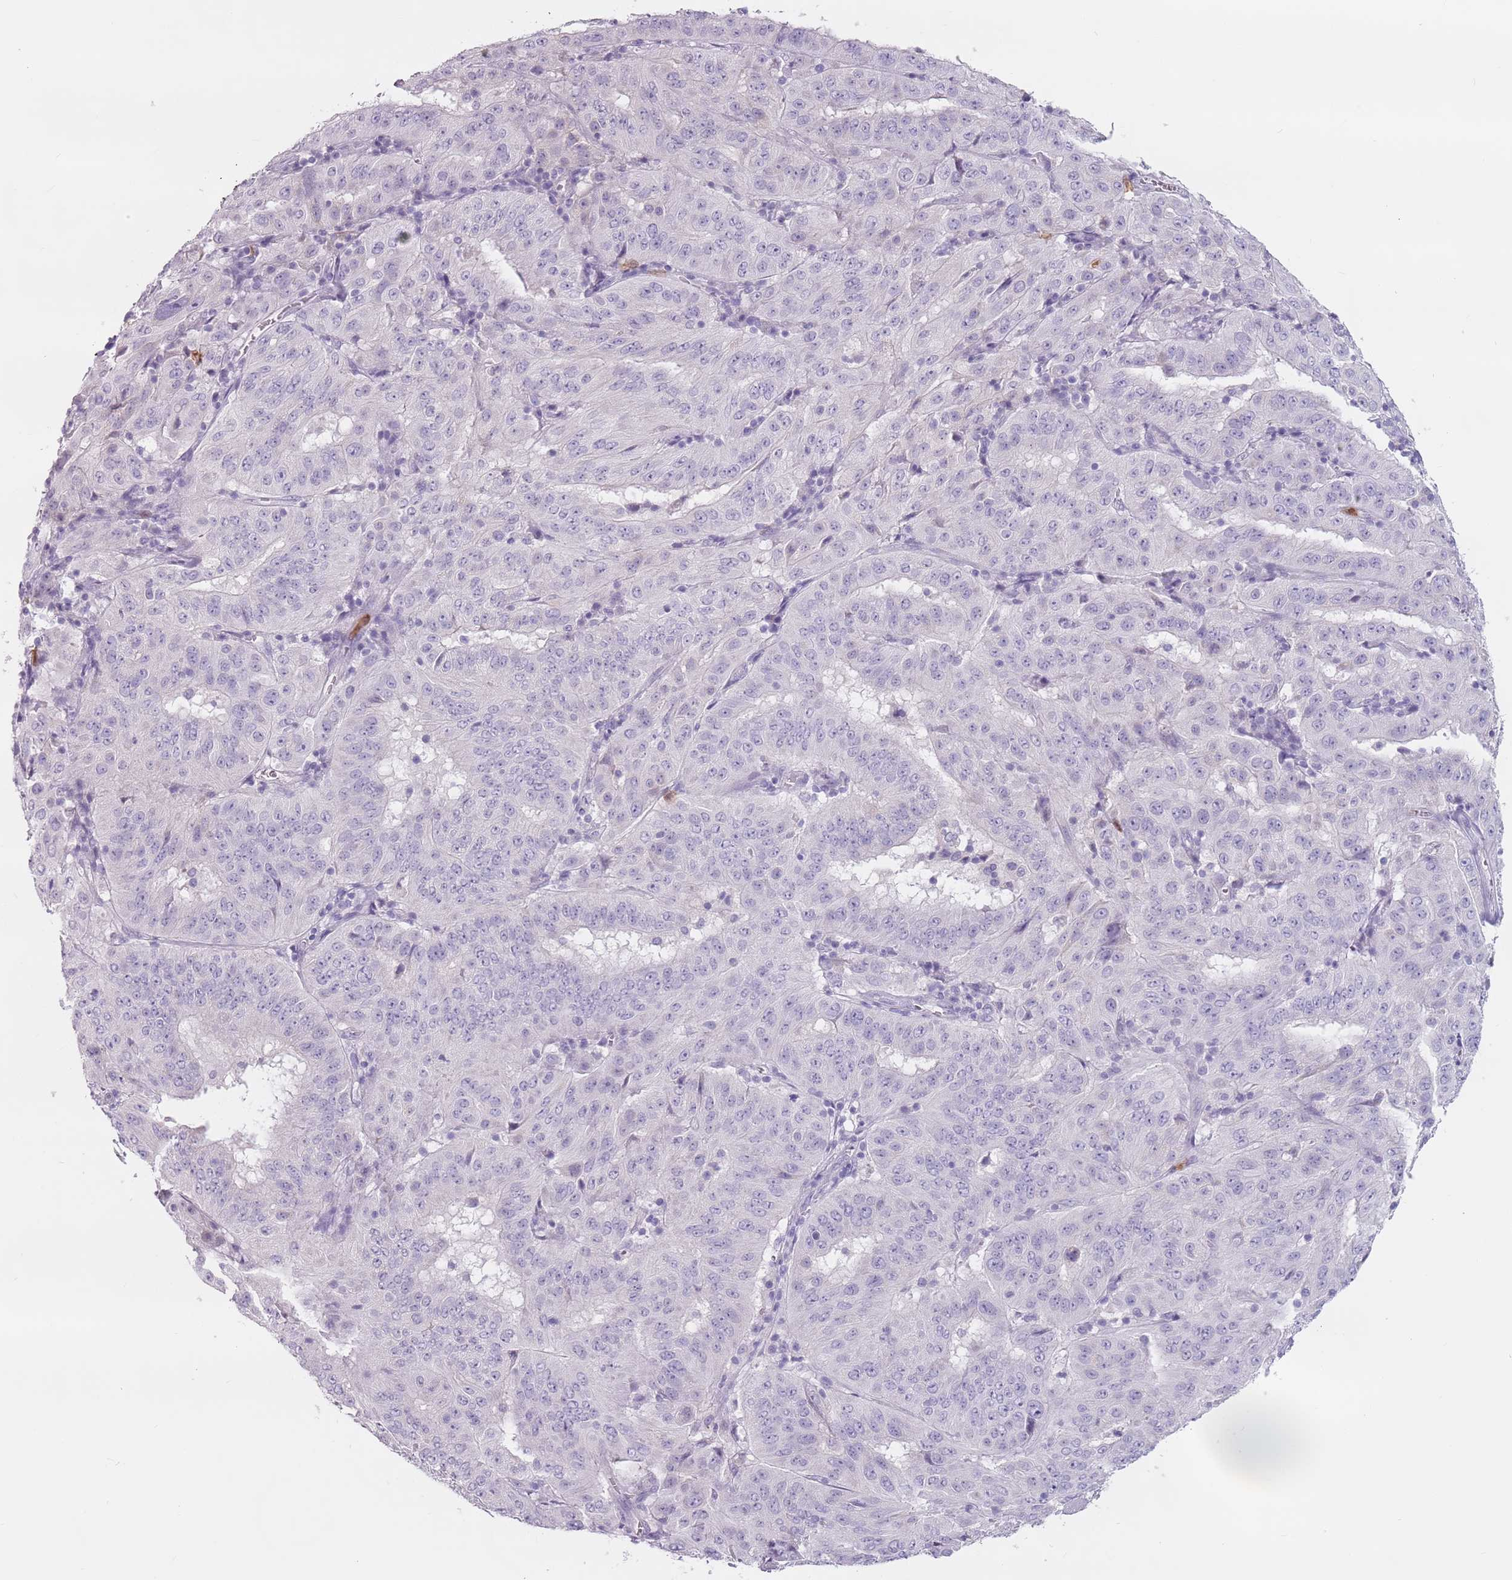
{"staining": {"intensity": "negative", "quantity": "none", "location": "none"}, "tissue": "pancreatic cancer", "cell_type": "Tumor cells", "image_type": "cancer", "snomed": [{"axis": "morphology", "description": "Adenocarcinoma, NOS"}, {"axis": "topography", "description": "Pancreas"}], "caption": "An immunohistochemistry (IHC) image of pancreatic cancer (adenocarcinoma) is shown. There is no staining in tumor cells of pancreatic cancer (adenocarcinoma).", "gene": "ZNF584", "patient": {"sex": "male", "age": 63}}